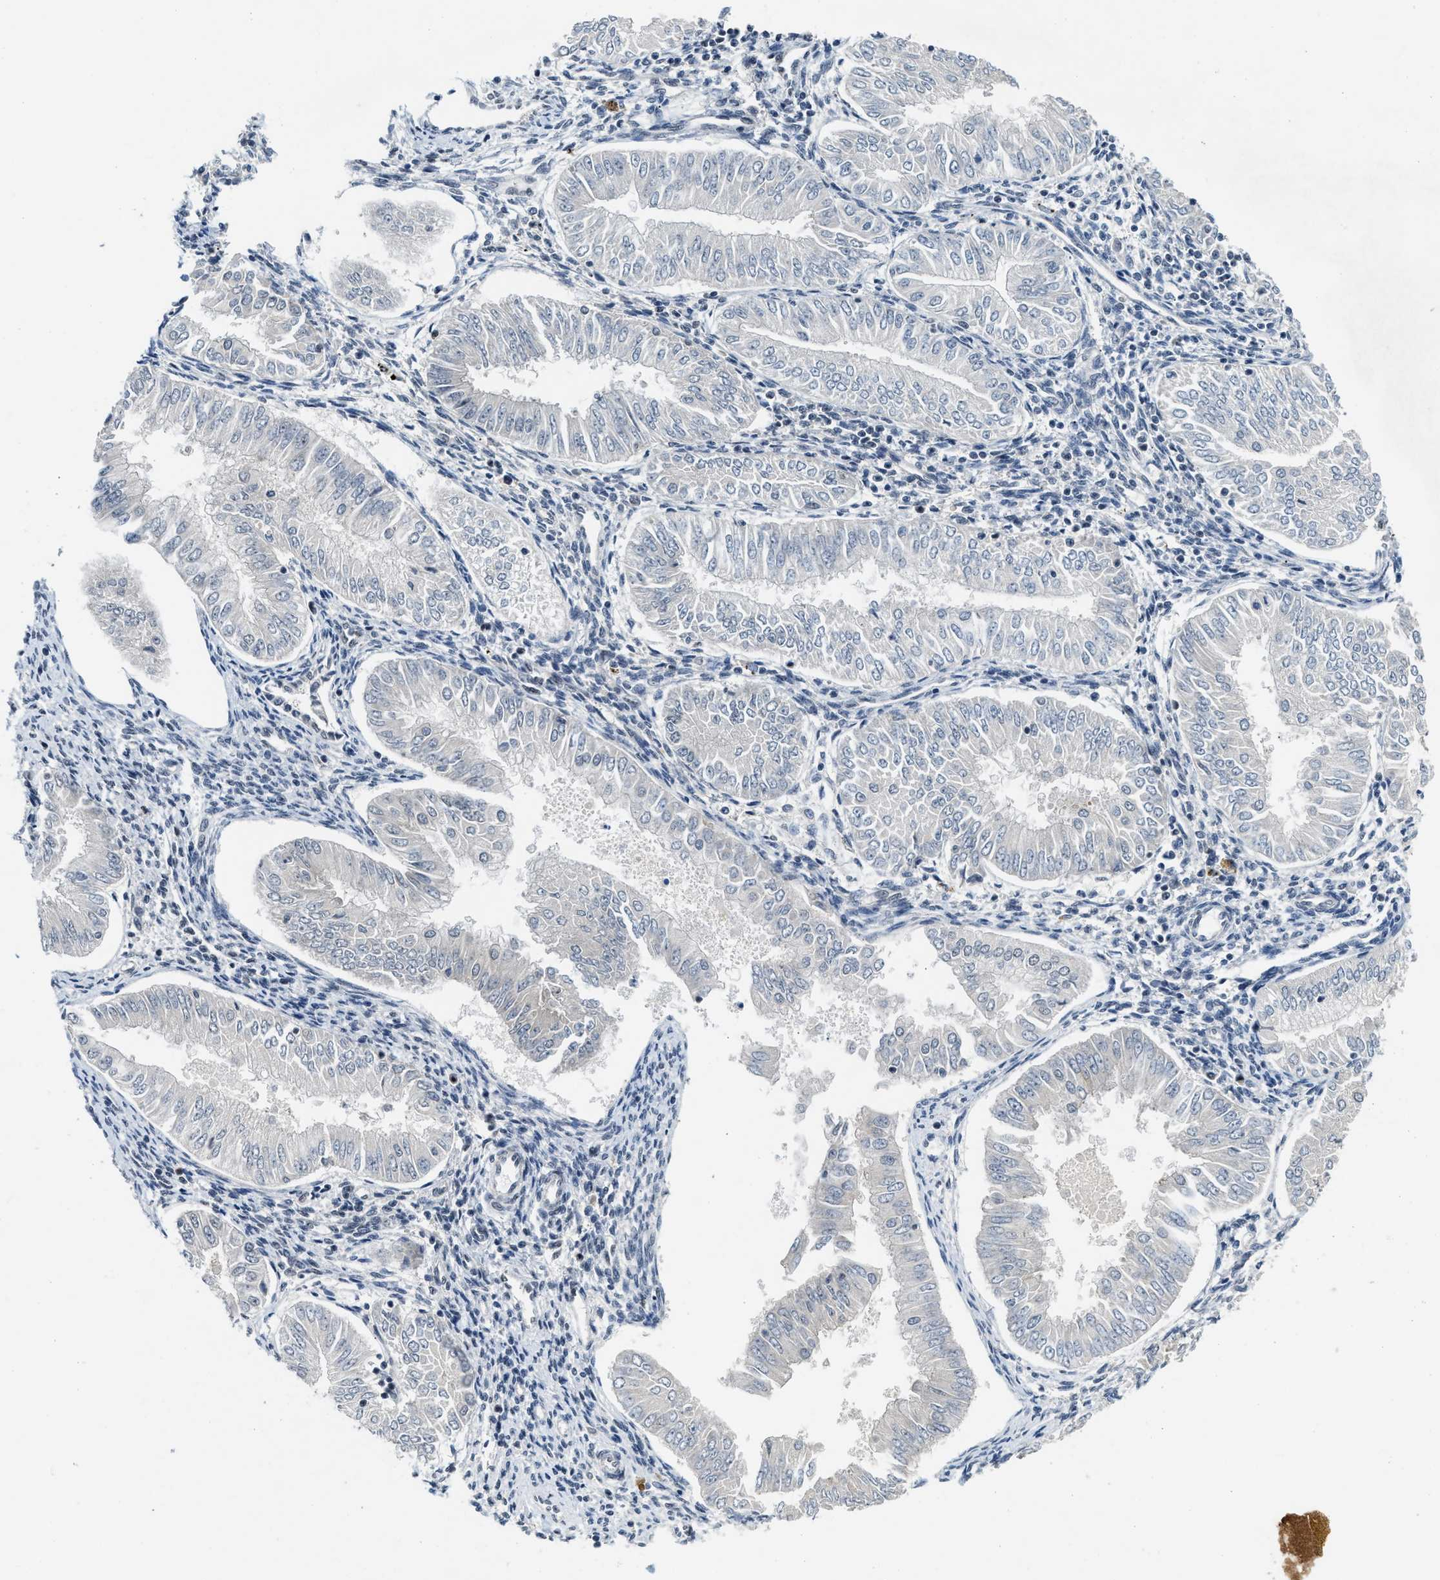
{"staining": {"intensity": "negative", "quantity": "none", "location": "none"}, "tissue": "endometrial cancer", "cell_type": "Tumor cells", "image_type": "cancer", "snomed": [{"axis": "morphology", "description": "Adenocarcinoma, NOS"}, {"axis": "topography", "description": "Endometrium"}], "caption": "Immunohistochemistry (IHC) micrograph of neoplastic tissue: endometrial cancer (adenocarcinoma) stained with DAB (3,3'-diaminobenzidine) shows no significant protein staining in tumor cells.", "gene": "NCOA1", "patient": {"sex": "female", "age": 53}}